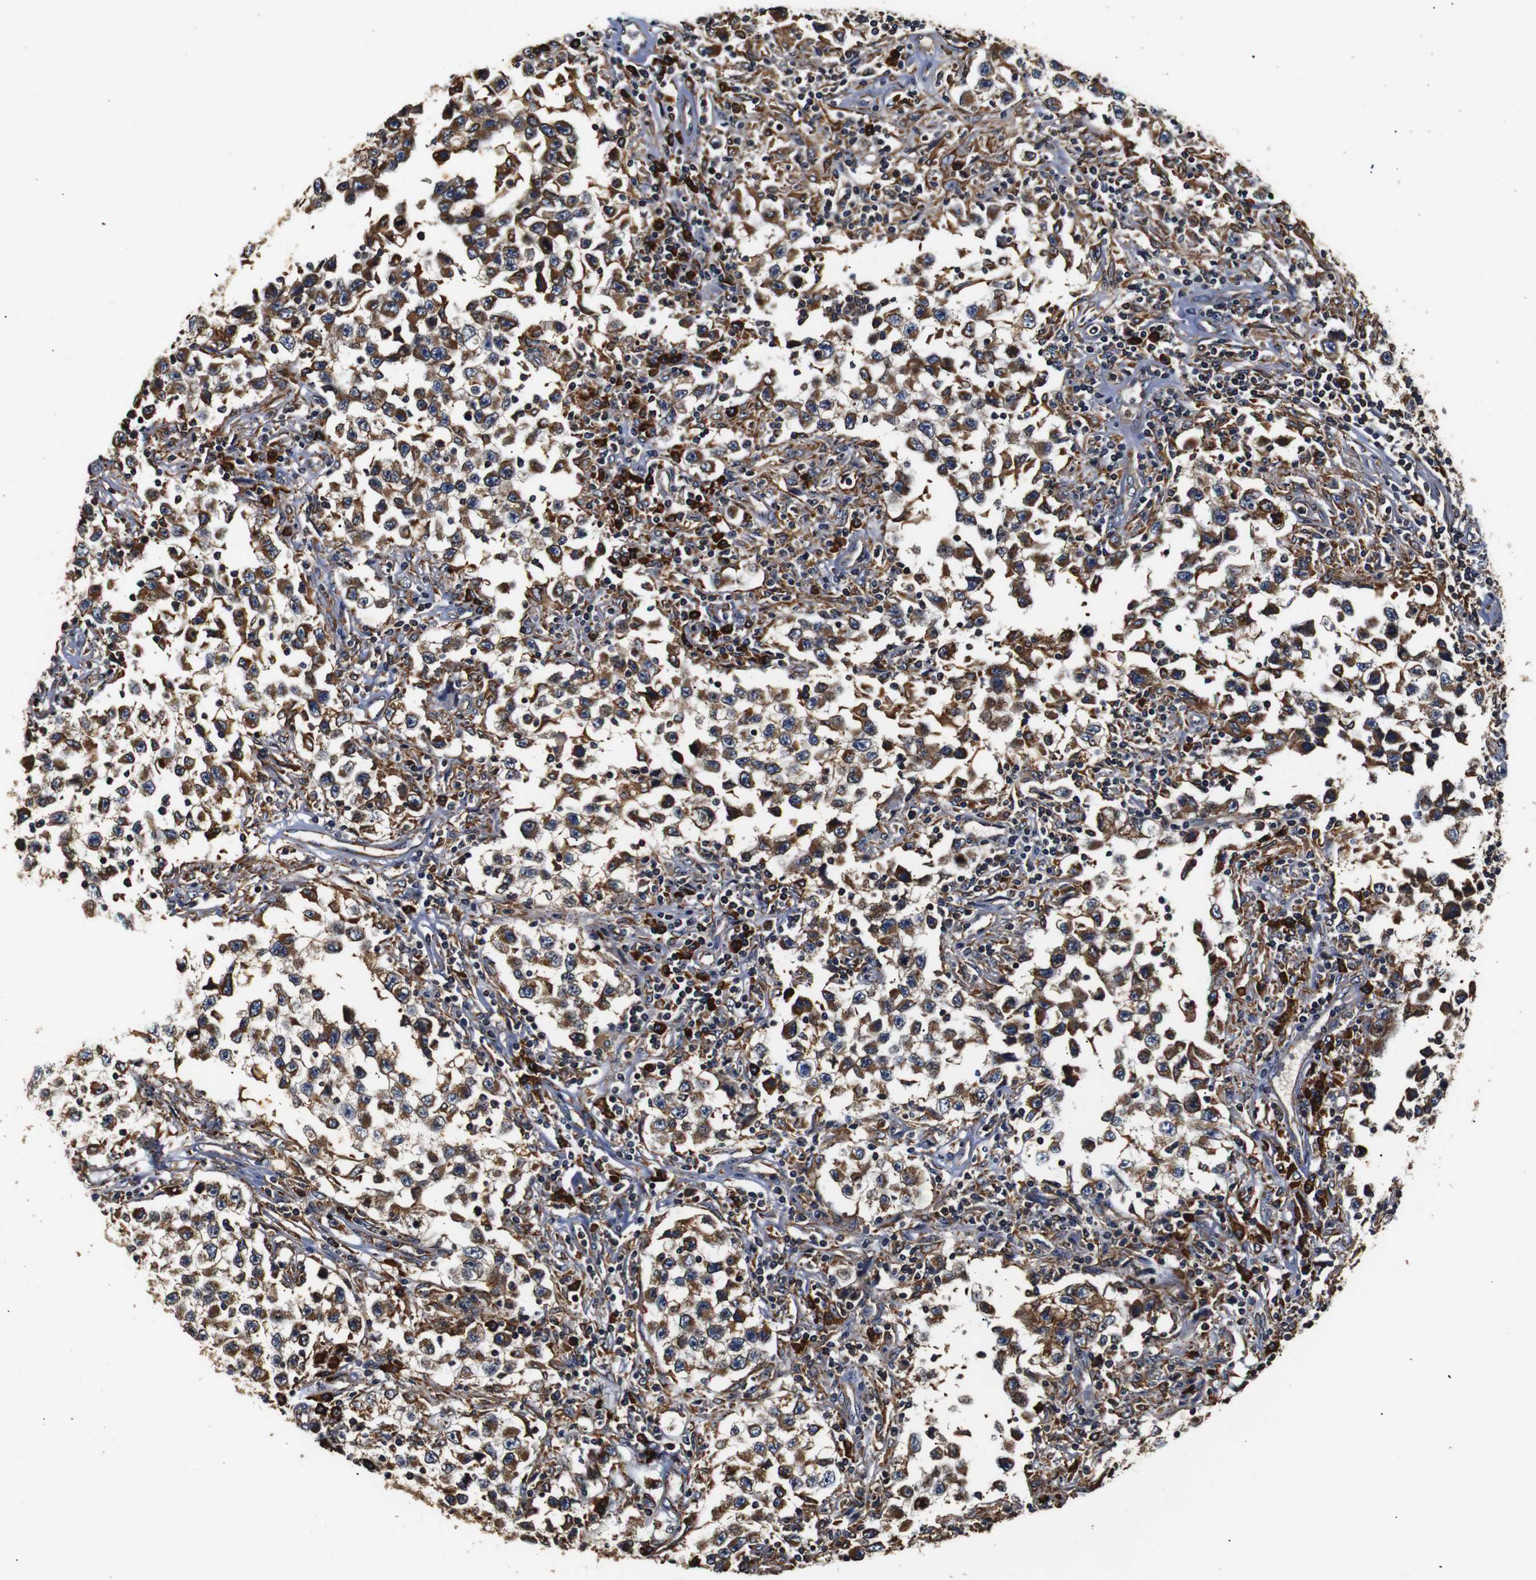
{"staining": {"intensity": "moderate", "quantity": ">75%", "location": "cytoplasmic/membranous"}, "tissue": "testis cancer", "cell_type": "Tumor cells", "image_type": "cancer", "snomed": [{"axis": "morphology", "description": "Carcinoma, Embryonal, NOS"}, {"axis": "topography", "description": "Testis"}], "caption": "About >75% of tumor cells in embryonal carcinoma (testis) demonstrate moderate cytoplasmic/membranous protein staining as visualized by brown immunohistochemical staining.", "gene": "HHIP", "patient": {"sex": "male", "age": 21}}